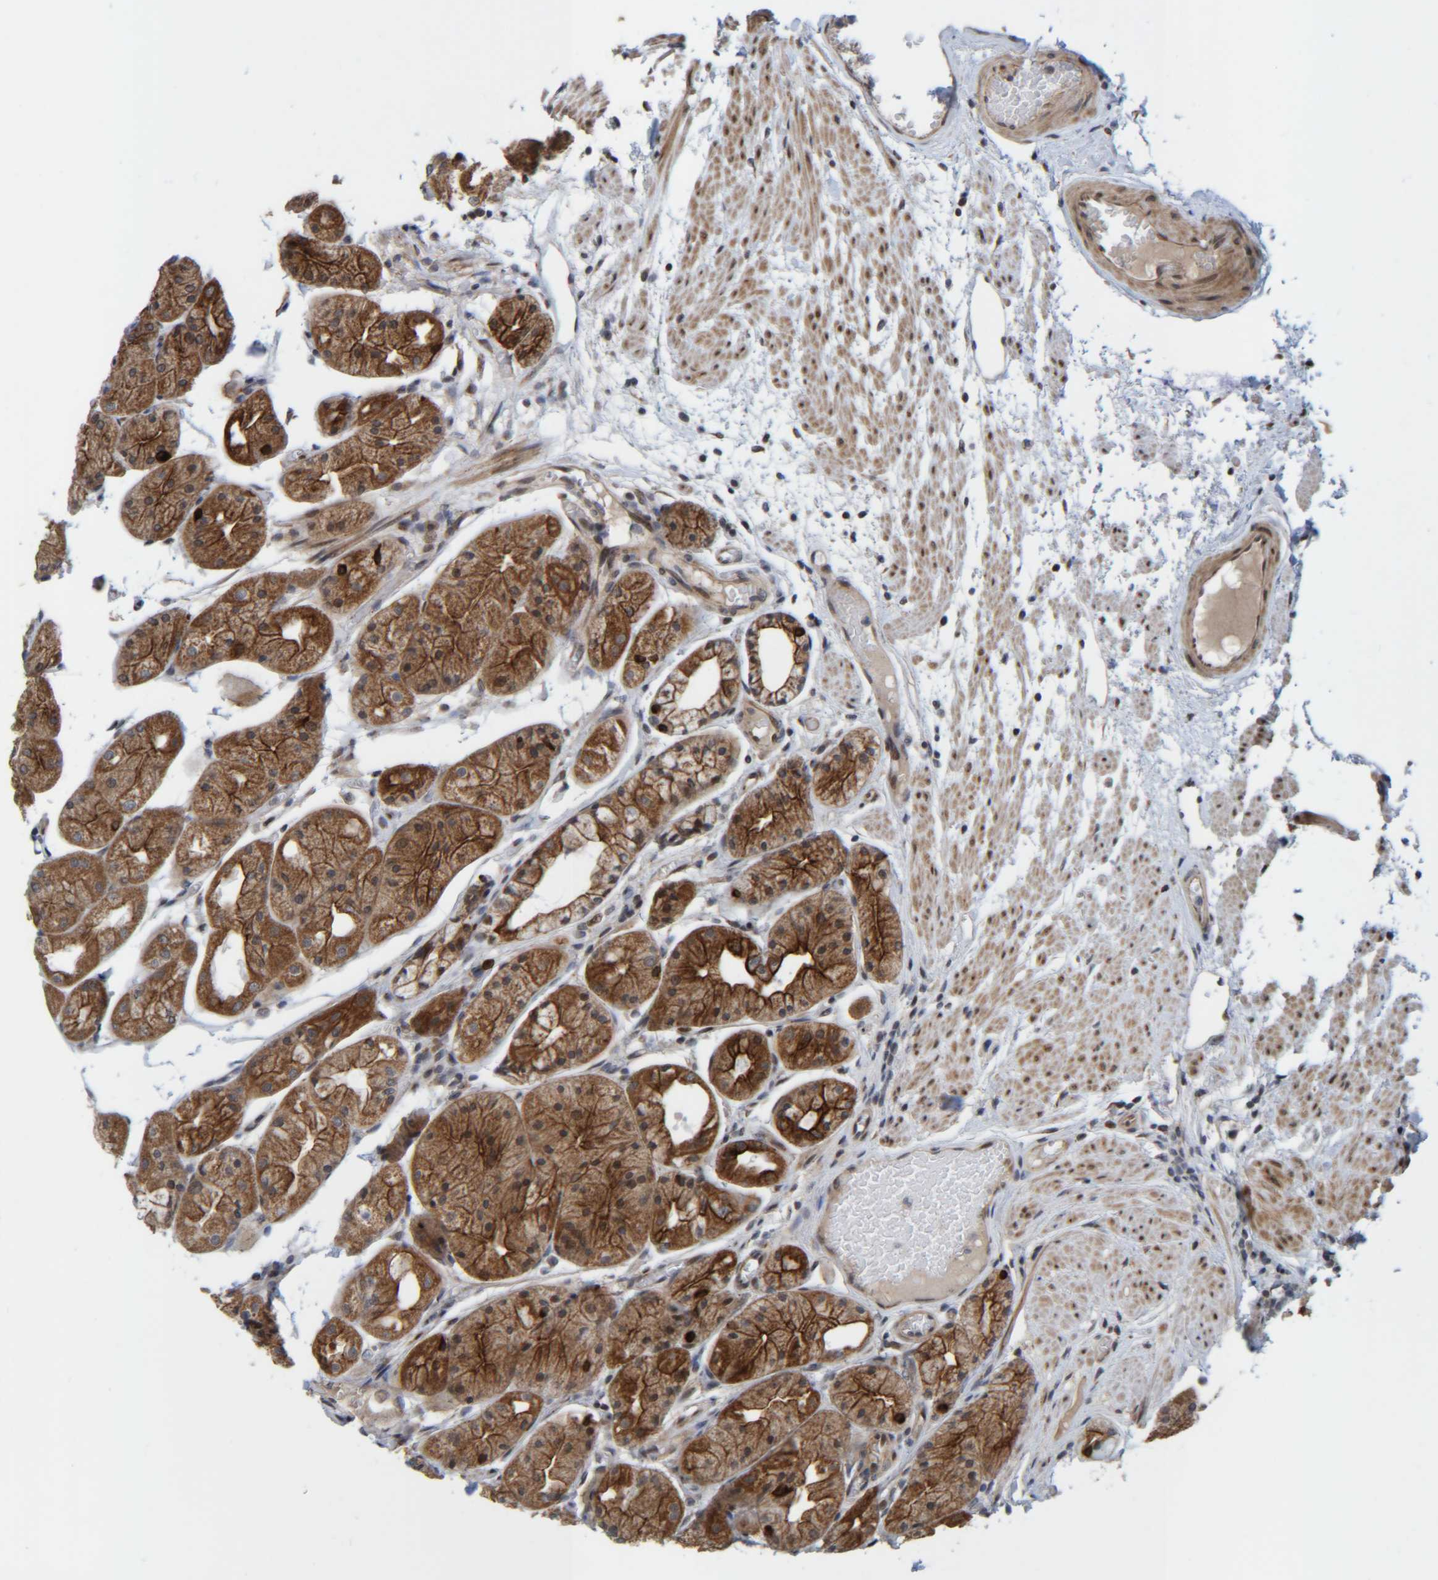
{"staining": {"intensity": "strong", "quantity": ">75%", "location": "cytoplasmic/membranous"}, "tissue": "stomach", "cell_type": "Glandular cells", "image_type": "normal", "snomed": [{"axis": "morphology", "description": "Normal tissue, NOS"}, {"axis": "topography", "description": "Stomach, upper"}], "caption": "Strong cytoplasmic/membranous protein expression is present in about >75% of glandular cells in stomach.", "gene": "CCDC57", "patient": {"sex": "male", "age": 72}}